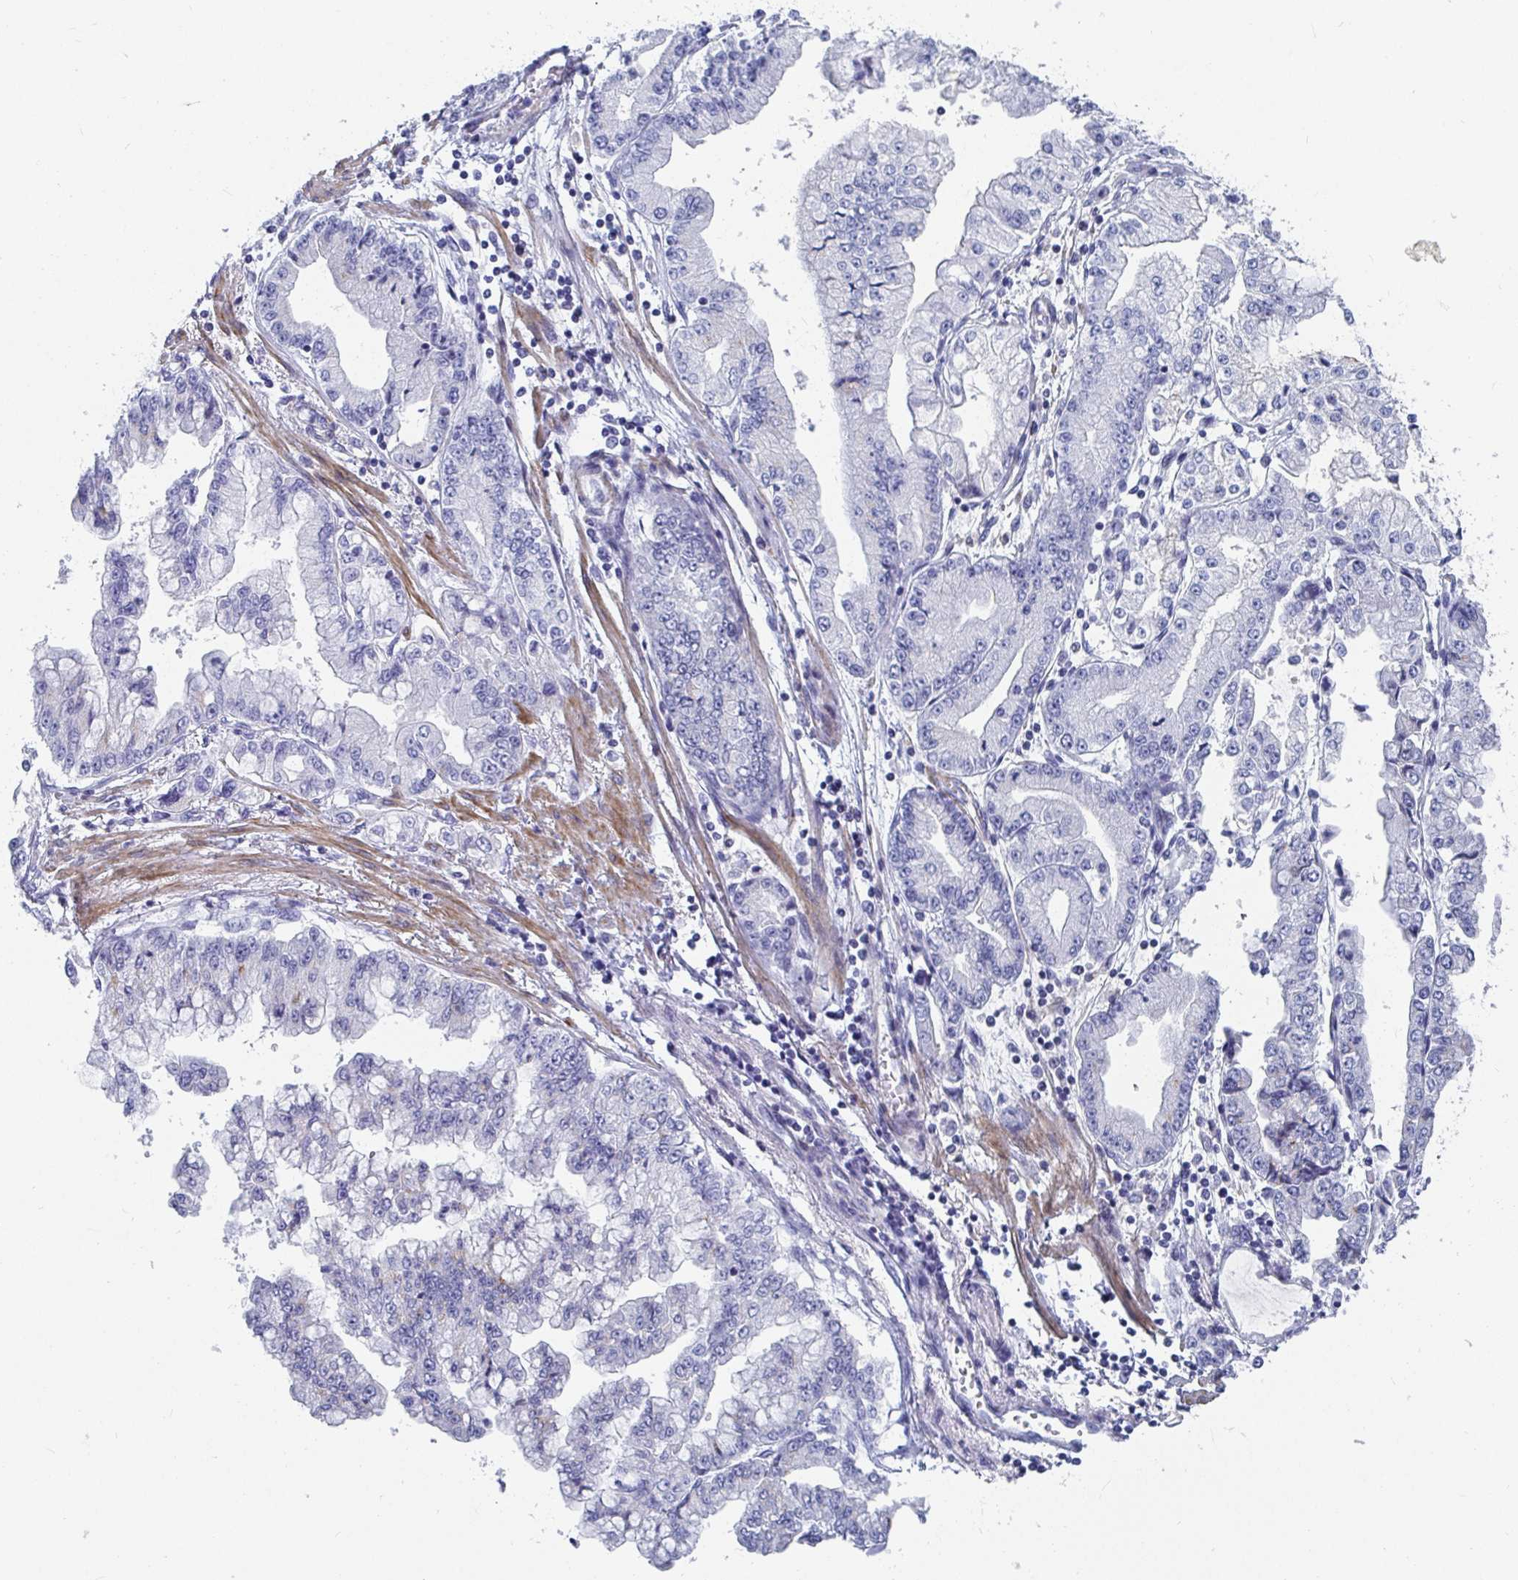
{"staining": {"intensity": "negative", "quantity": "none", "location": "none"}, "tissue": "stomach cancer", "cell_type": "Tumor cells", "image_type": "cancer", "snomed": [{"axis": "morphology", "description": "Adenocarcinoma, NOS"}, {"axis": "topography", "description": "Stomach, upper"}], "caption": "An immunohistochemistry (IHC) photomicrograph of adenocarcinoma (stomach) is shown. There is no staining in tumor cells of adenocarcinoma (stomach). The staining was performed using DAB to visualize the protein expression in brown, while the nuclei were stained in blue with hematoxylin (Magnification: 20x).", "gene": "ZFP82", "patient": {"sex": "female", "age": 74}}